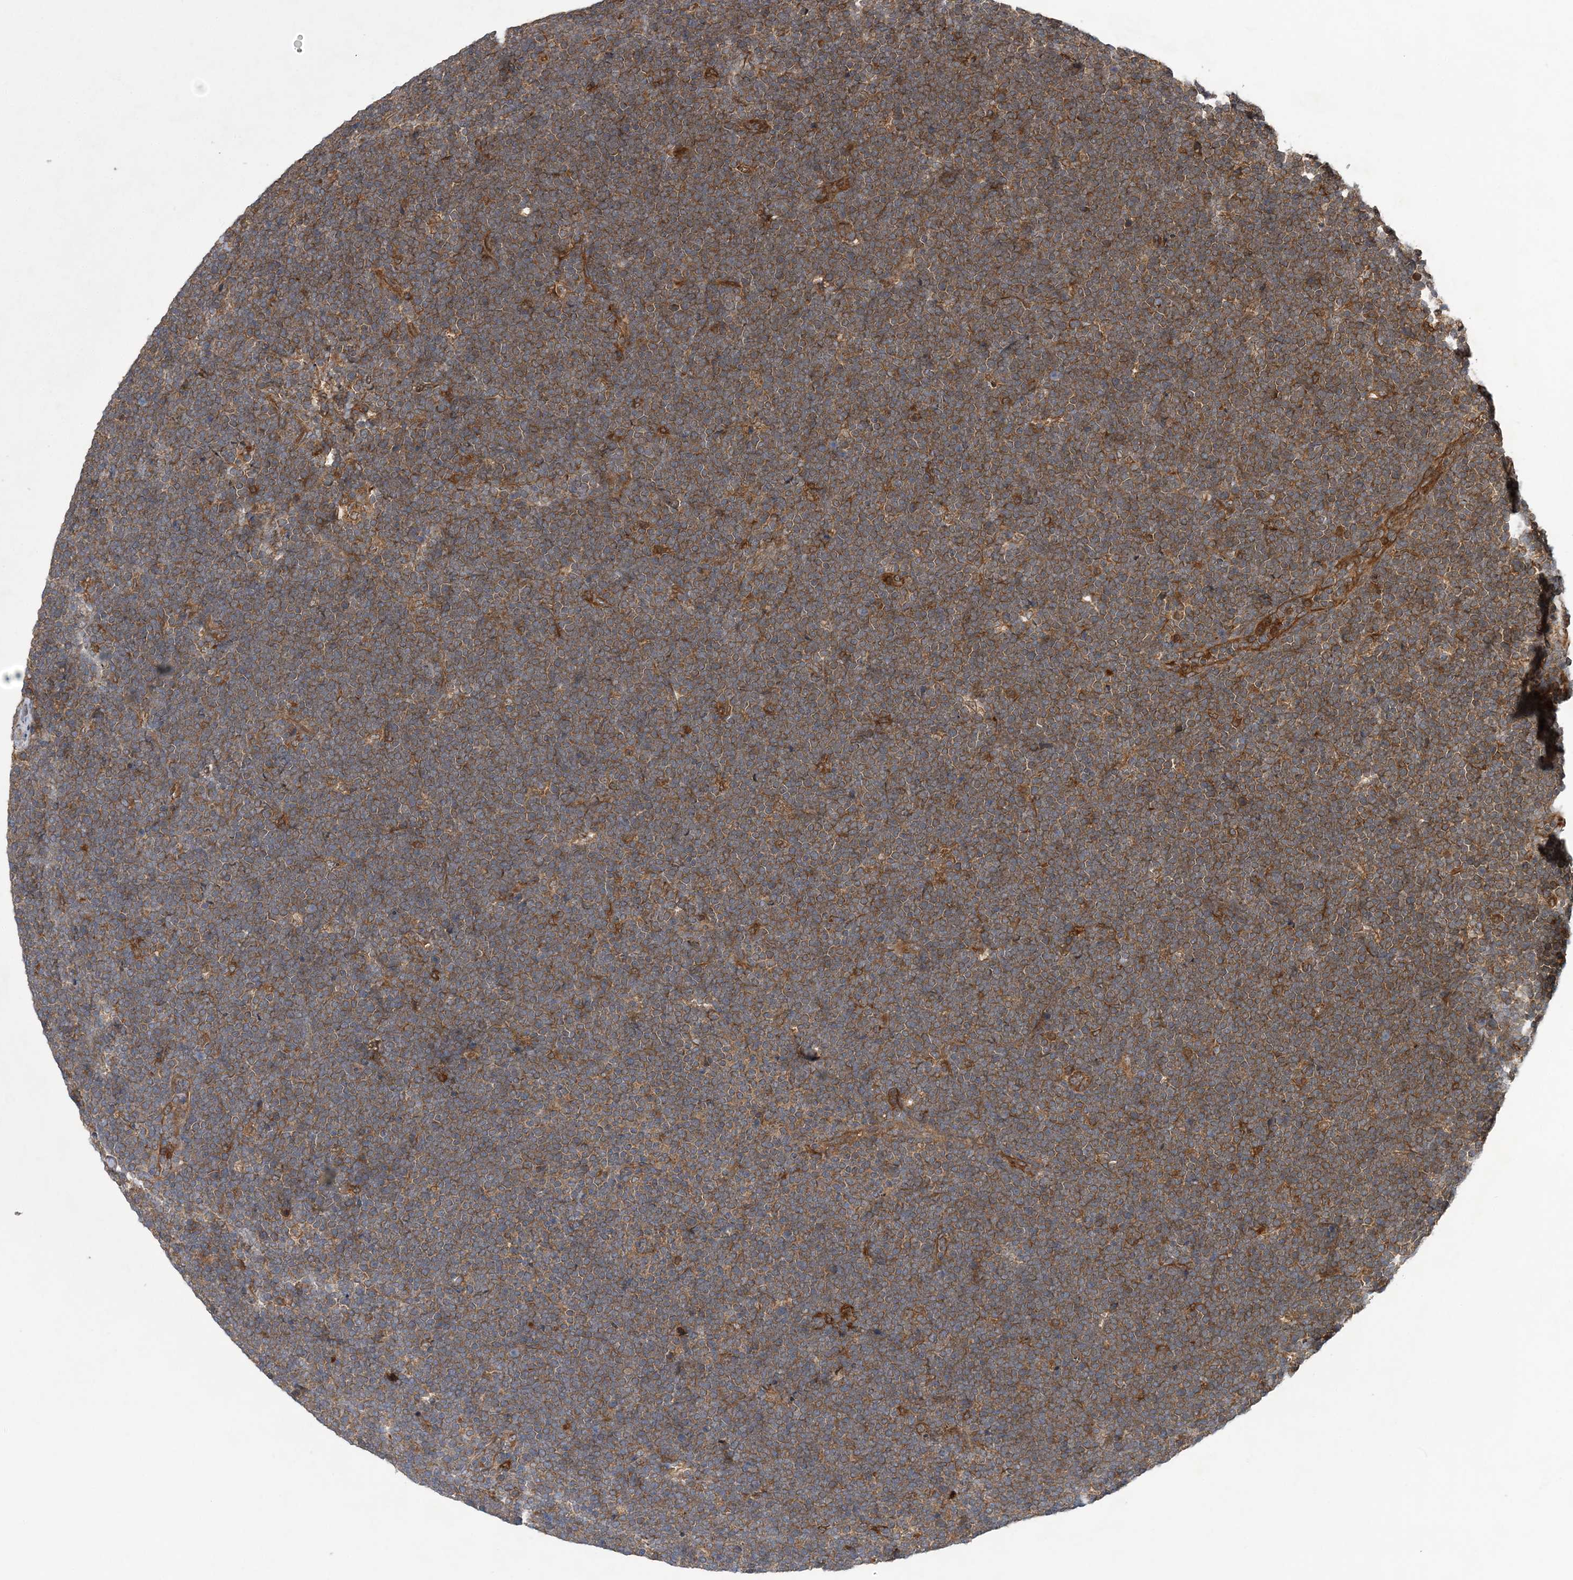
{"staining": {"intensity": "moderate", "quantity": ">75%", "location": "cytoplasmic/membranous"}, "tissue": "lymphoma", "cell_type": "Tumor cells", "image_type": "cancer", "snomed": [{"axis": "morphology", "description": "Malignant lymphoma, non-Hodgkin's type, High grade"}, {"axis": "topography", "description": "Lymph node"}], "caption": "Lymphoma stained with DAB immunohistochemistry (IHC) shows medium levels of moderate cytoplasmic/membranous expression in approximately >75% of tumor cells. (Stains: DAB in brown, nuclei in blue, Microscopy: brightfield microscopy at high magnification).", "gene": "ATG3", "patient": {"sex": "male", "age": 13}}